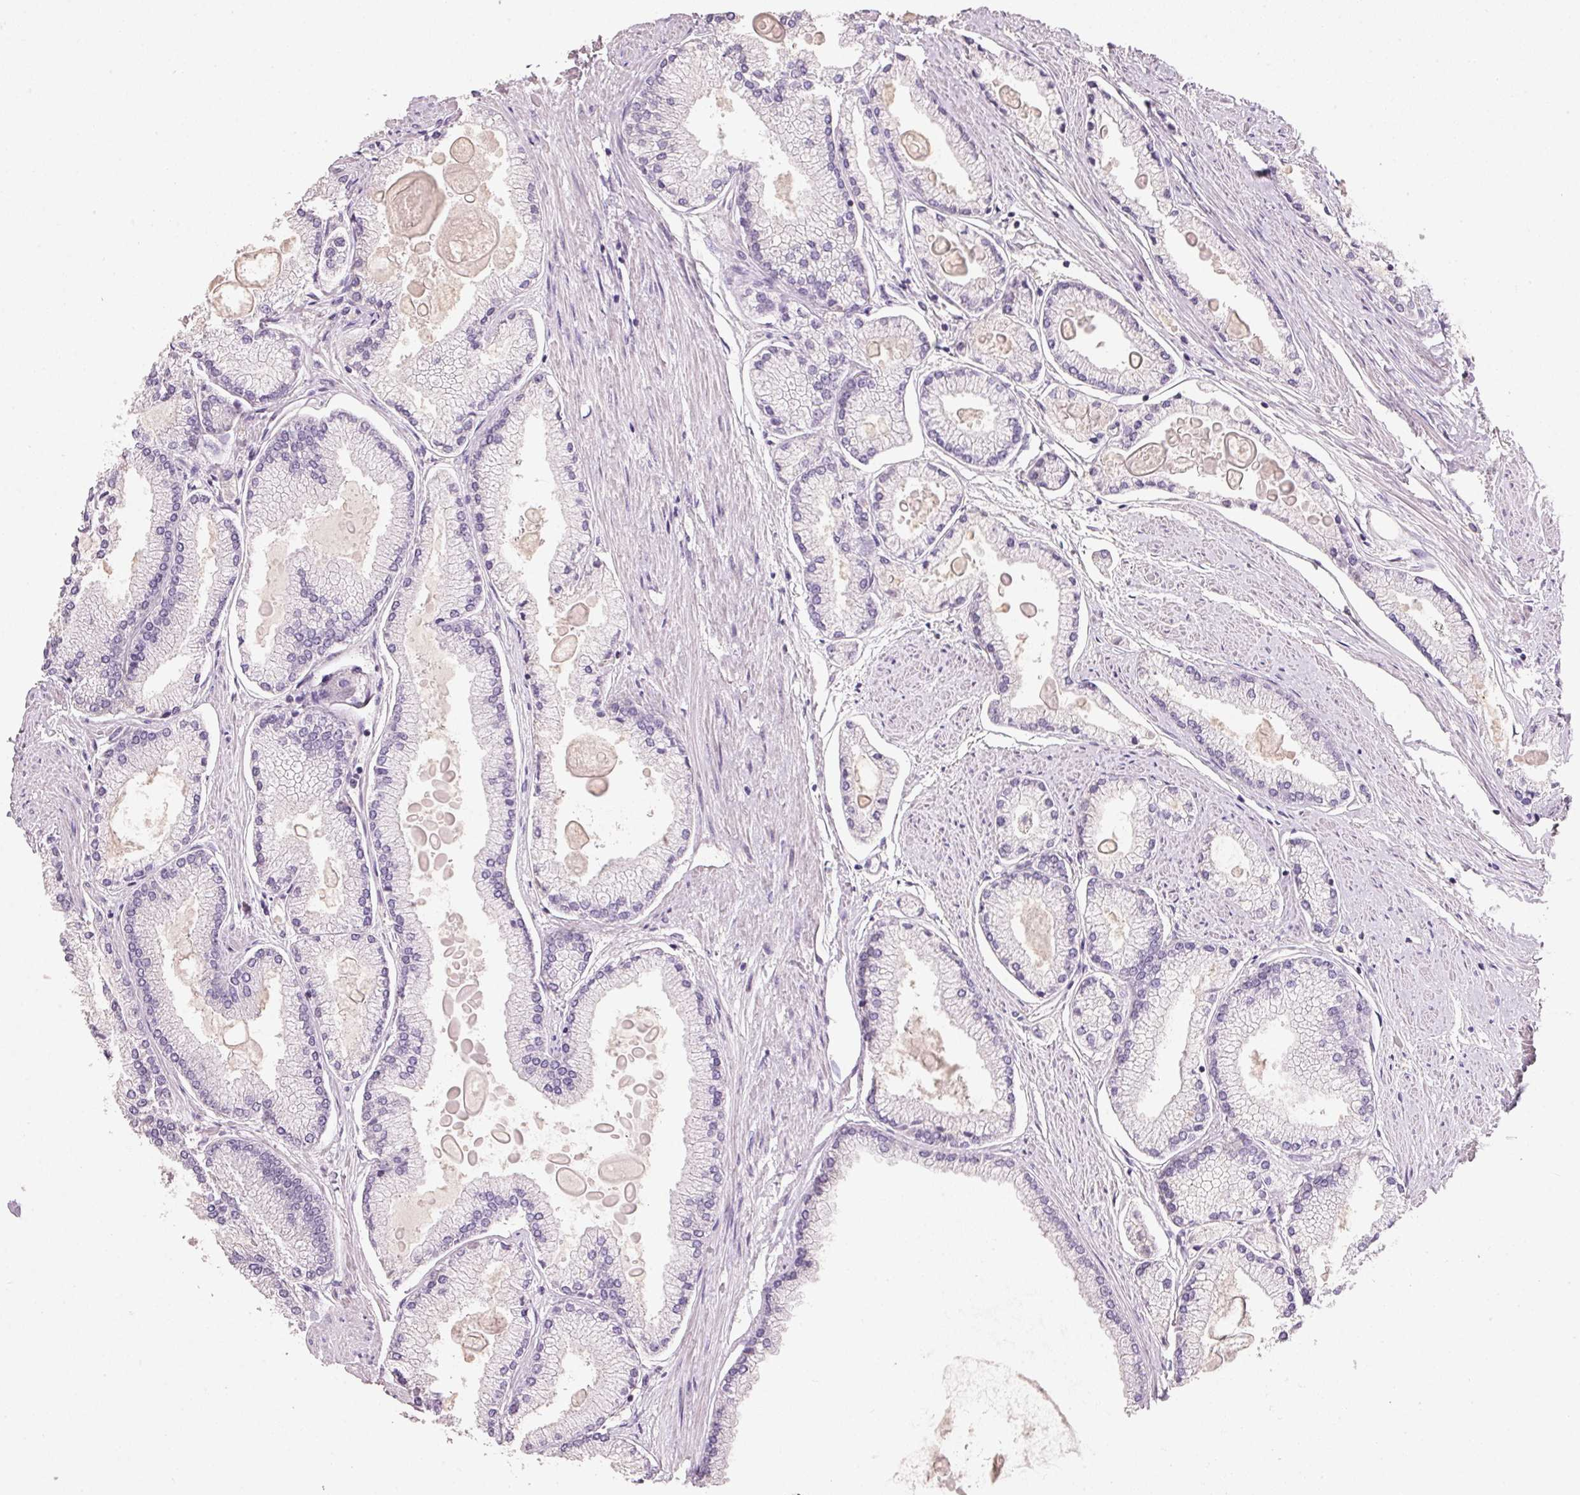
{"staining": {"intensity": "negative", "quantity": "none", "location": "none"}, "tissue": "prostate cancer", "cell_type": "Tumor cells", "image_type": "cancer", "snomed": [{"axis": "morphology", "description": "Adenocarcinoma, High grade"}, {"axis": "topography", "description": "Prostate"}], "caption": "This is an IHC histopathology image of human prostate cancer (high-grade adenocarcinoma). There is no positivity in tumor cells.", "gene": "HSD17B1", "patient": {"sex": "male", "age": 68}}